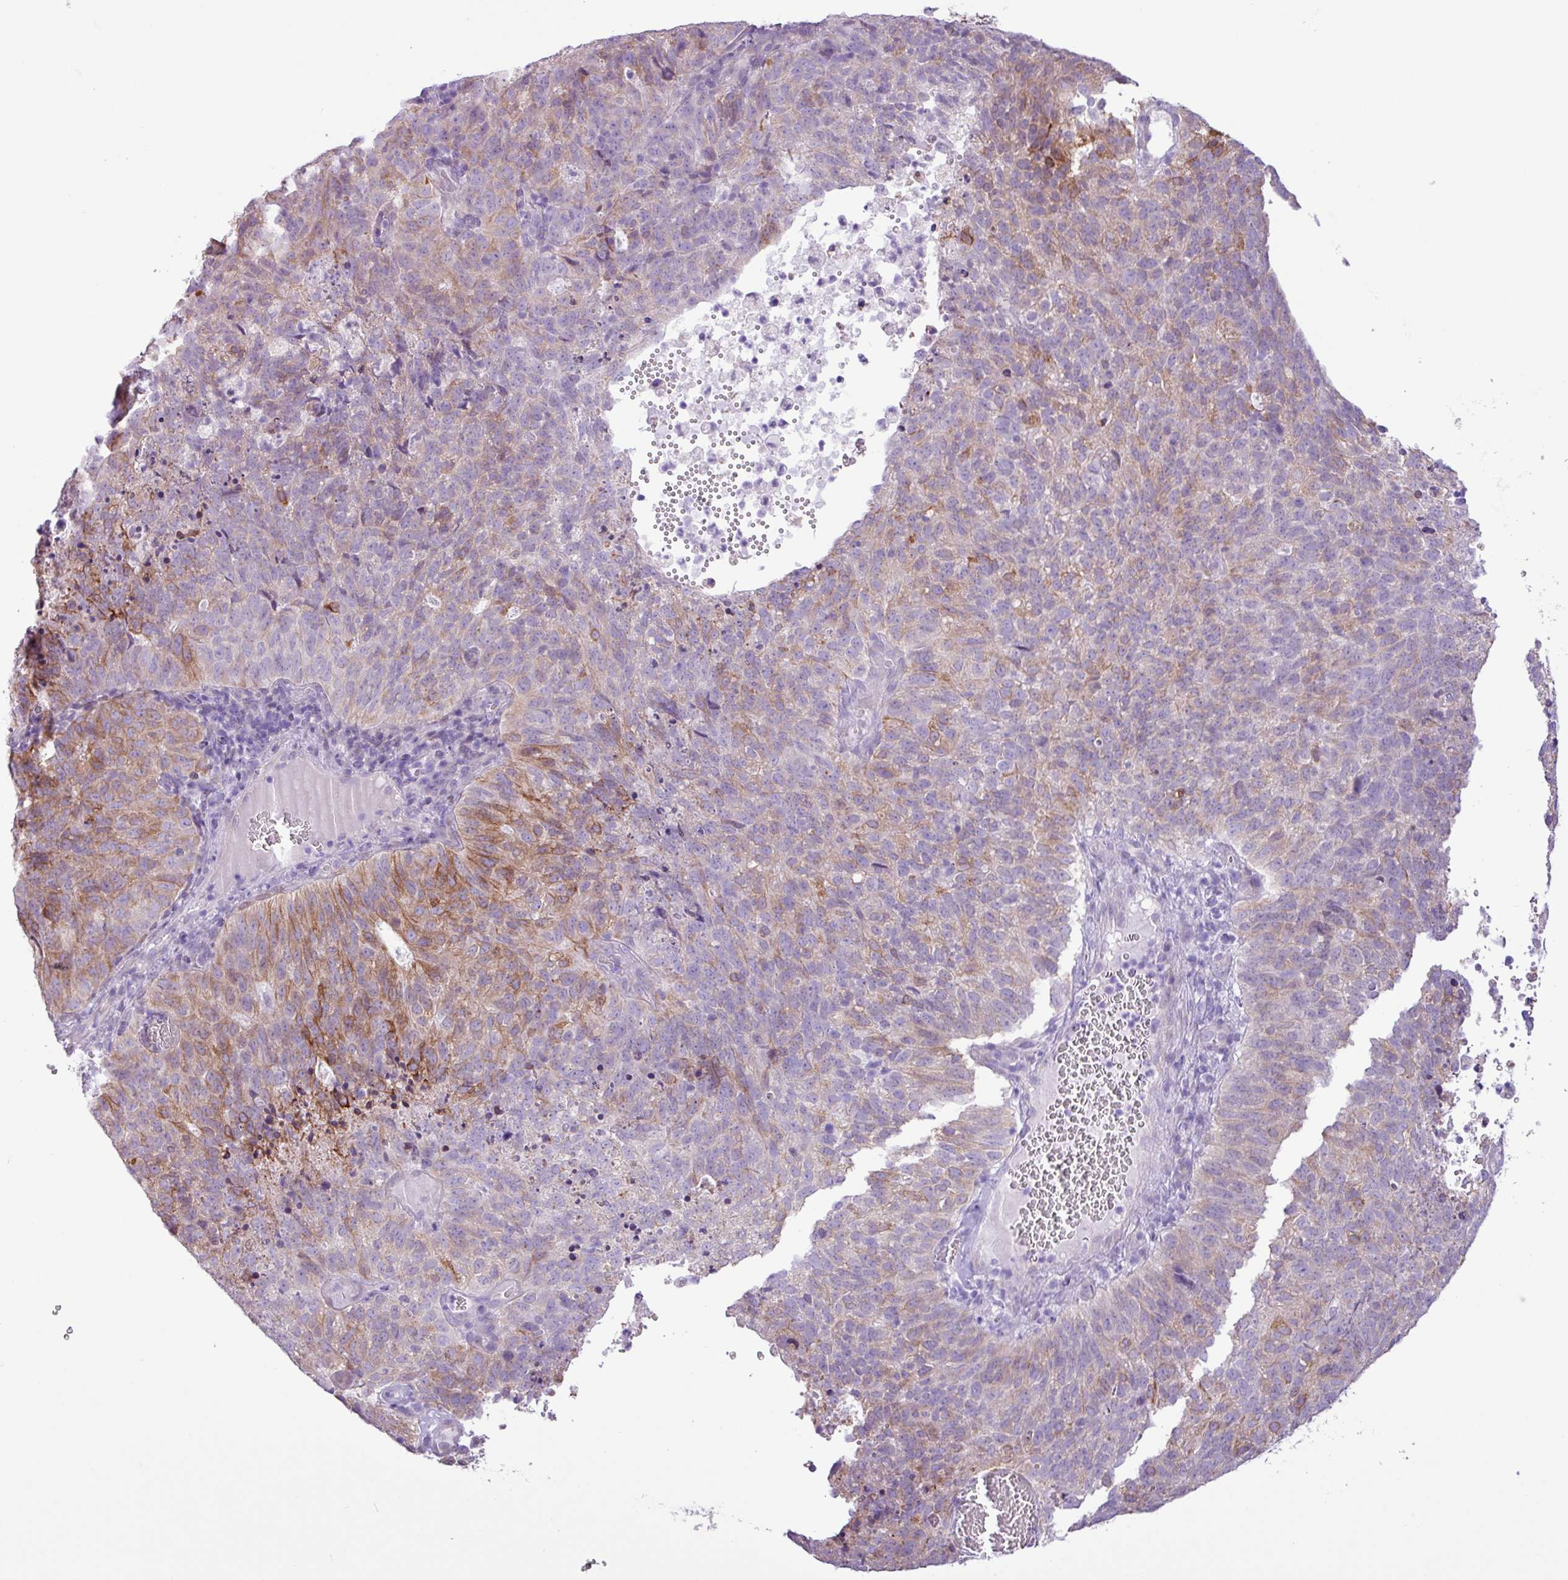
{"staining": {"intensity": "moderate", "quantity": "<25%", "location": "cytoplasmic/membranous"}, "tissue": "cervical cancer", "cell_type": "Tumor cells", "image_type": "cancer", "snomed": [{"axis": "morphology", "description": "Adenocarcinoma, NOS"}, {"axis": "topography", "description": "Cervix"}], "caption": "An image showing moderate cytoplasmic/membranous staining in approximately <25% of tumor cells in cervical cancer (adenocarcinoma), as visualized by brown immunohistochemical staining.", "gene": "SLC38A1", "patient": {"sex": "female", "age": 38}}